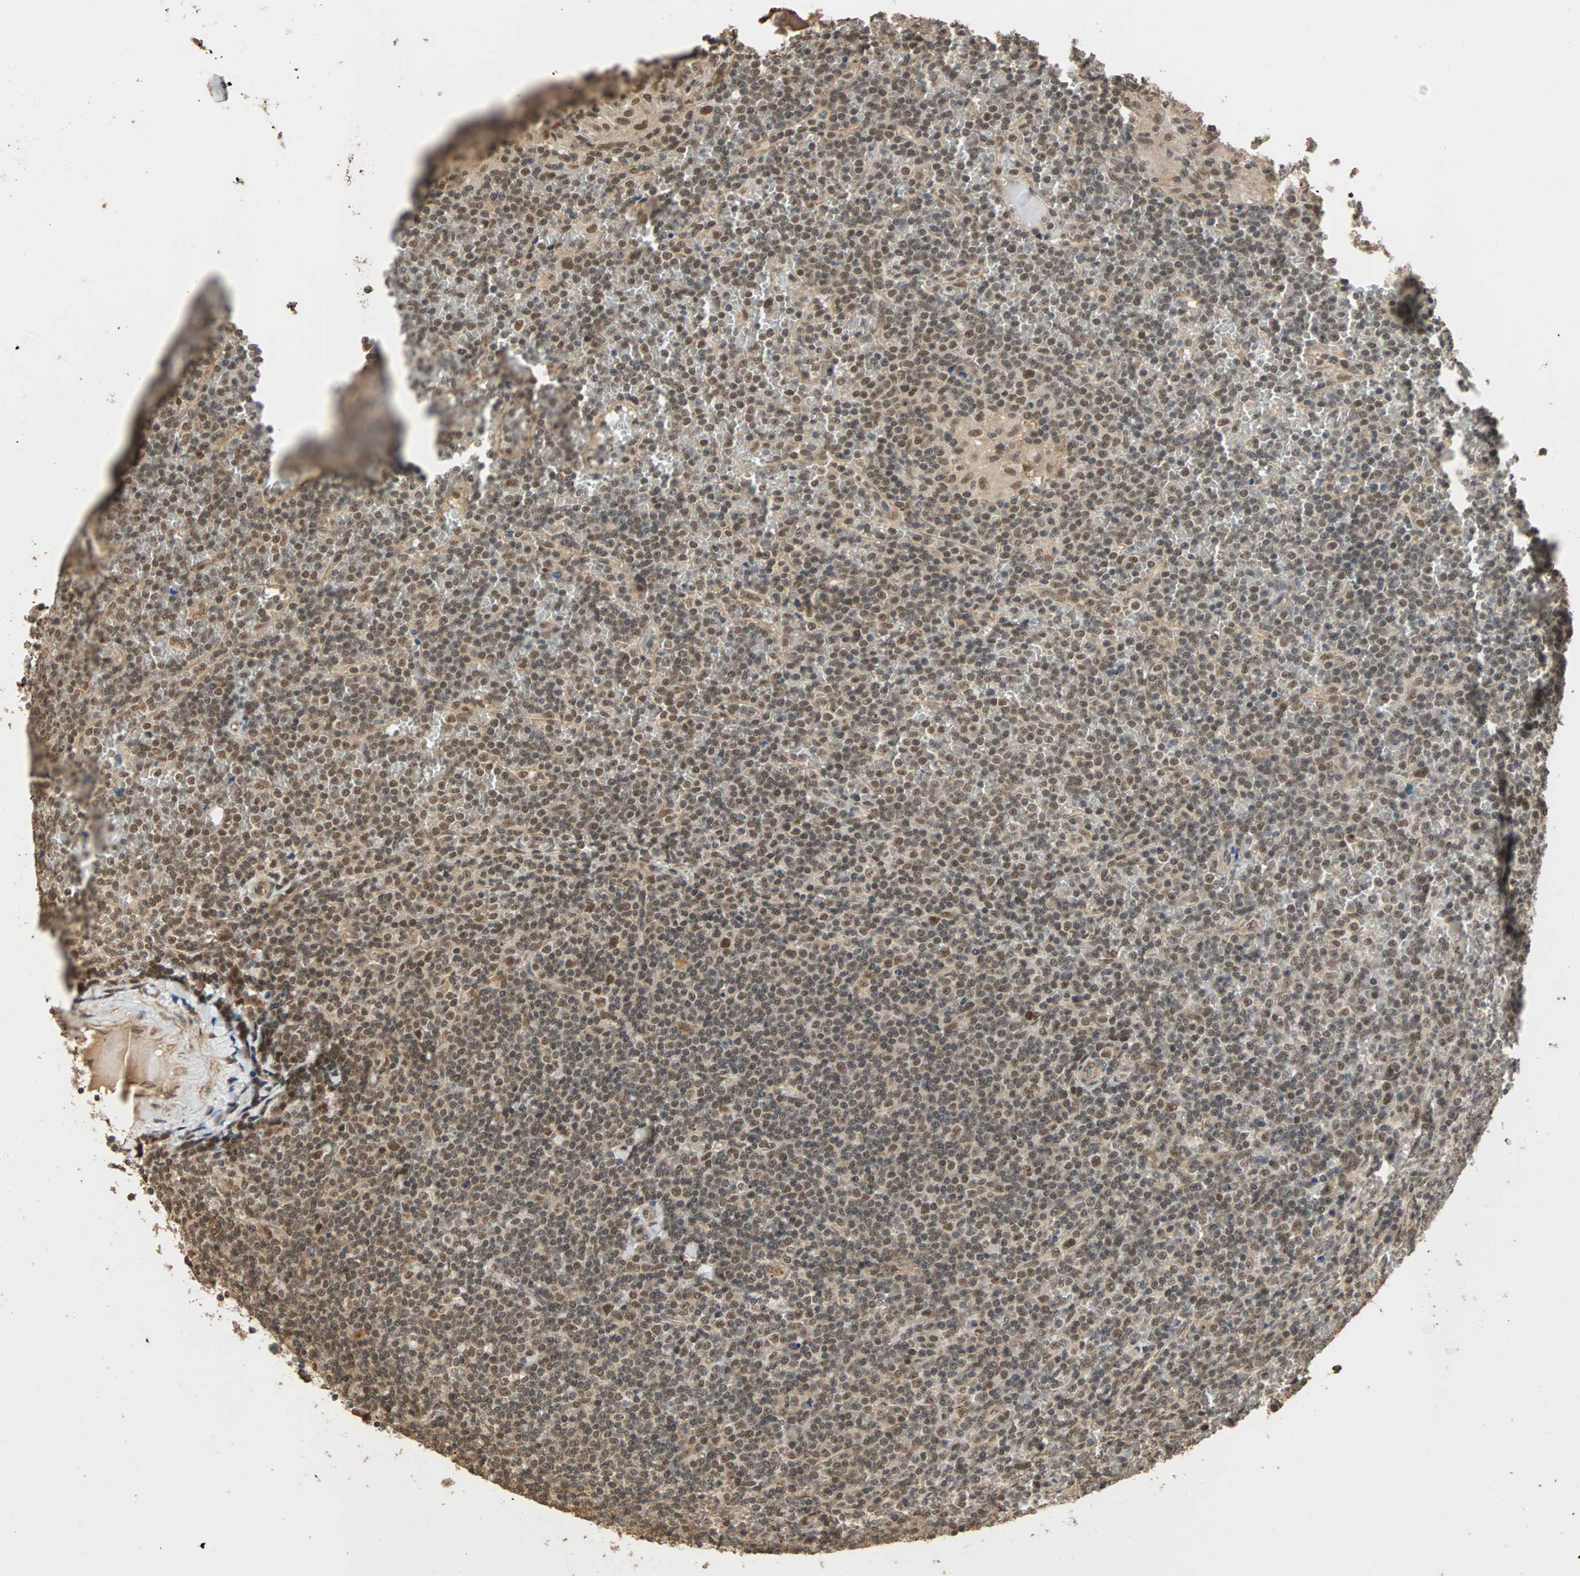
{"staining": {"intensity": "moderate", "quantity": ">75%", "location": "cytoplasmic/membranous,nuclear"}, "tissue": "lymphoma", "cell_type": "Tumor cells", "image_type": "cancer", "snomed": [{"axis": "morphology", "description": "Malignant lymphoma, non-Hodgkin's type, Low grade"}, {"axis": "topography", "description": "Spleen"}], "caption": "Human low-grade malignant lymphoma, non-Hodgkin's type stained with a protein marker displays moderate staining in tumor cells.", "gene": "CDC5L", "patient": {"sex": "female", "age": 19}}